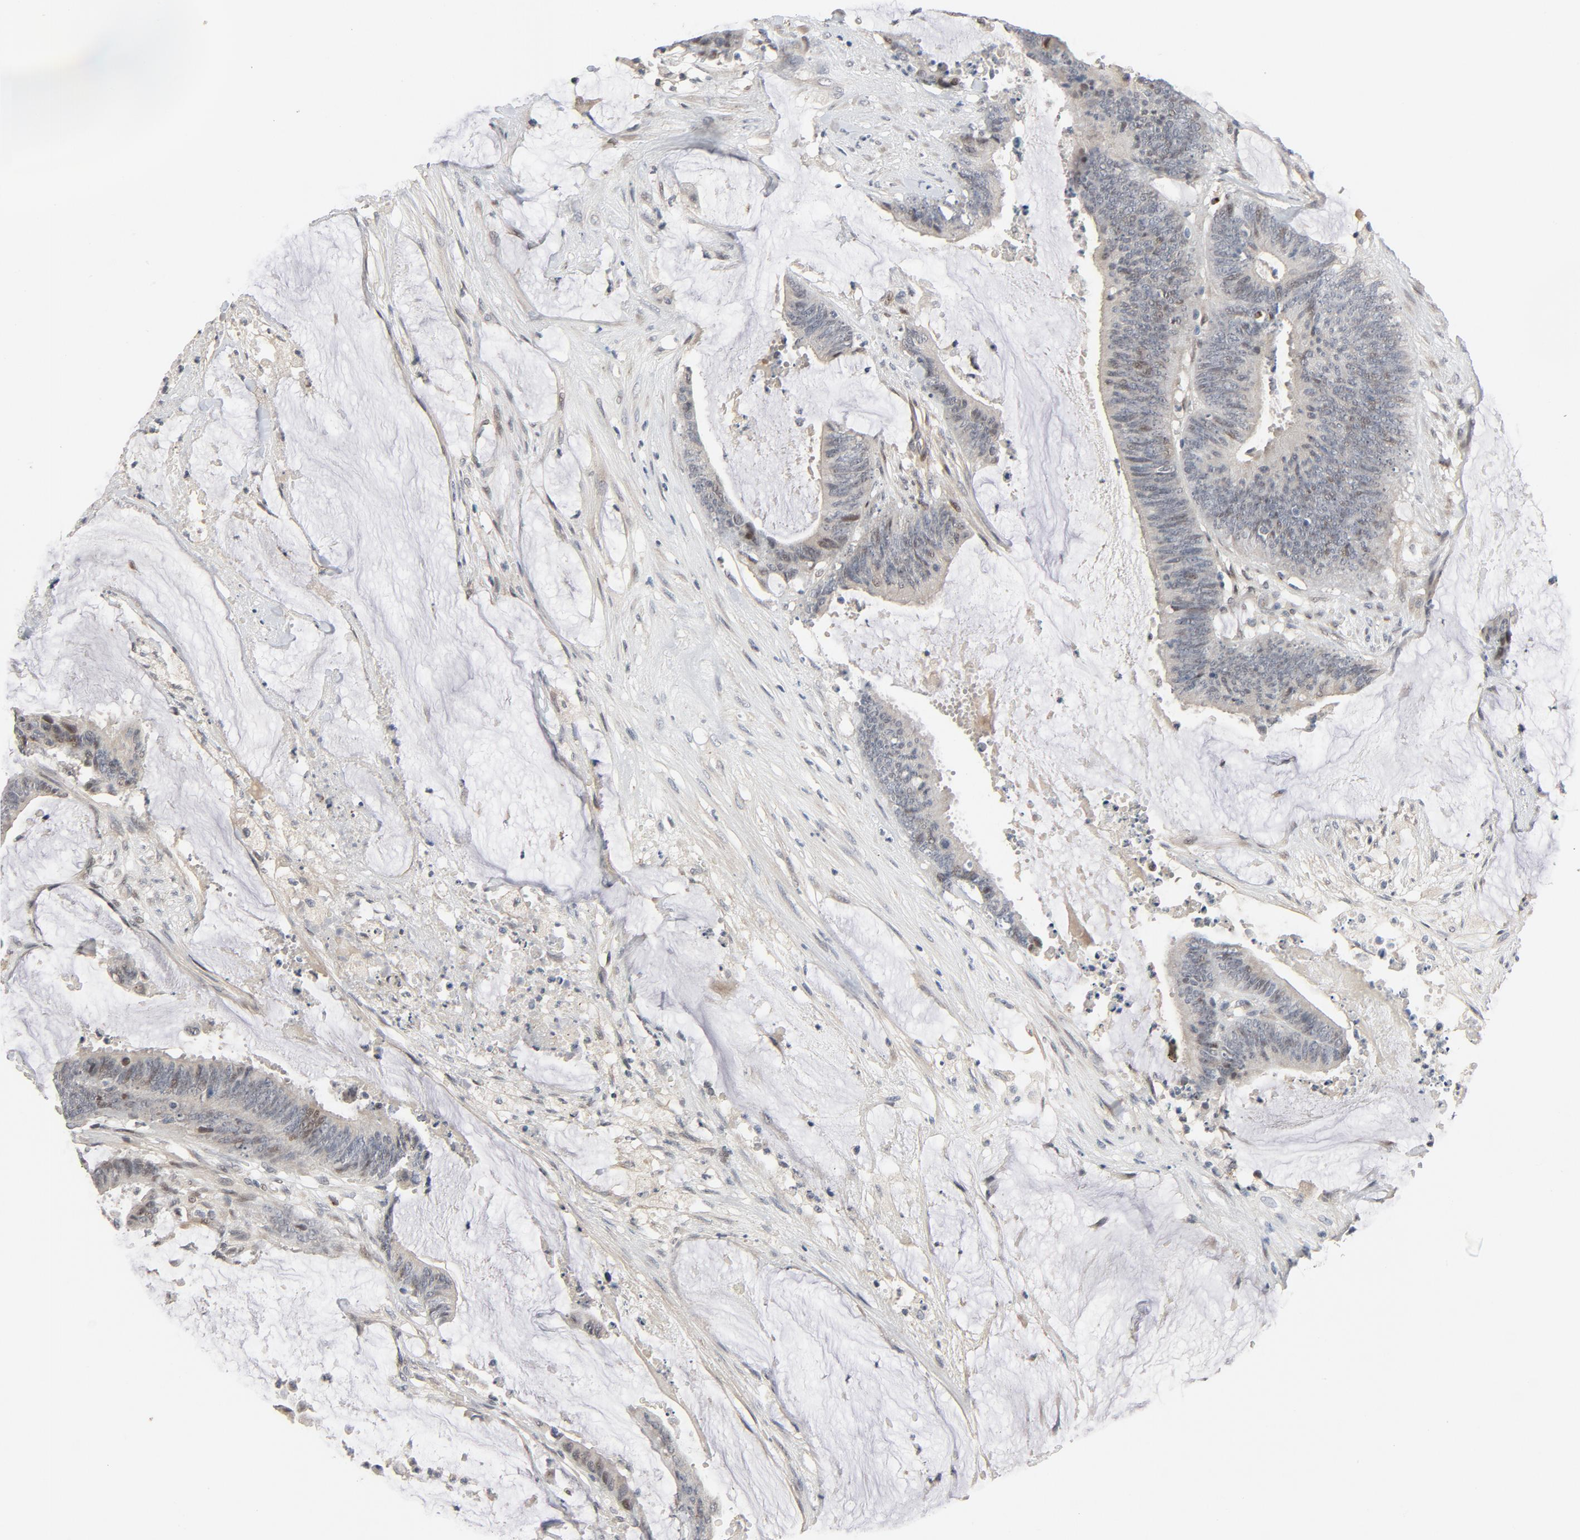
{"staining": {"intensity": "weak", "quantity": "<25%", "location": "cytoplasmic/membranous"}, "tissue": "colorectal cancer", "cell_type": "Tumor cells", "image_type": "cancer", "snomed": [{"axis": "morphology", "description": "Adenocarcinoma, NOS"}, {"axis": "topography", "description": "Rectum"}], "caption": "Colorectal adenocarcinoma was stained to show a protein in brown. There is no significant positivity in tumor cells.", "gene": "FSCB", "patient": {"sex": "female", "age": 66}}